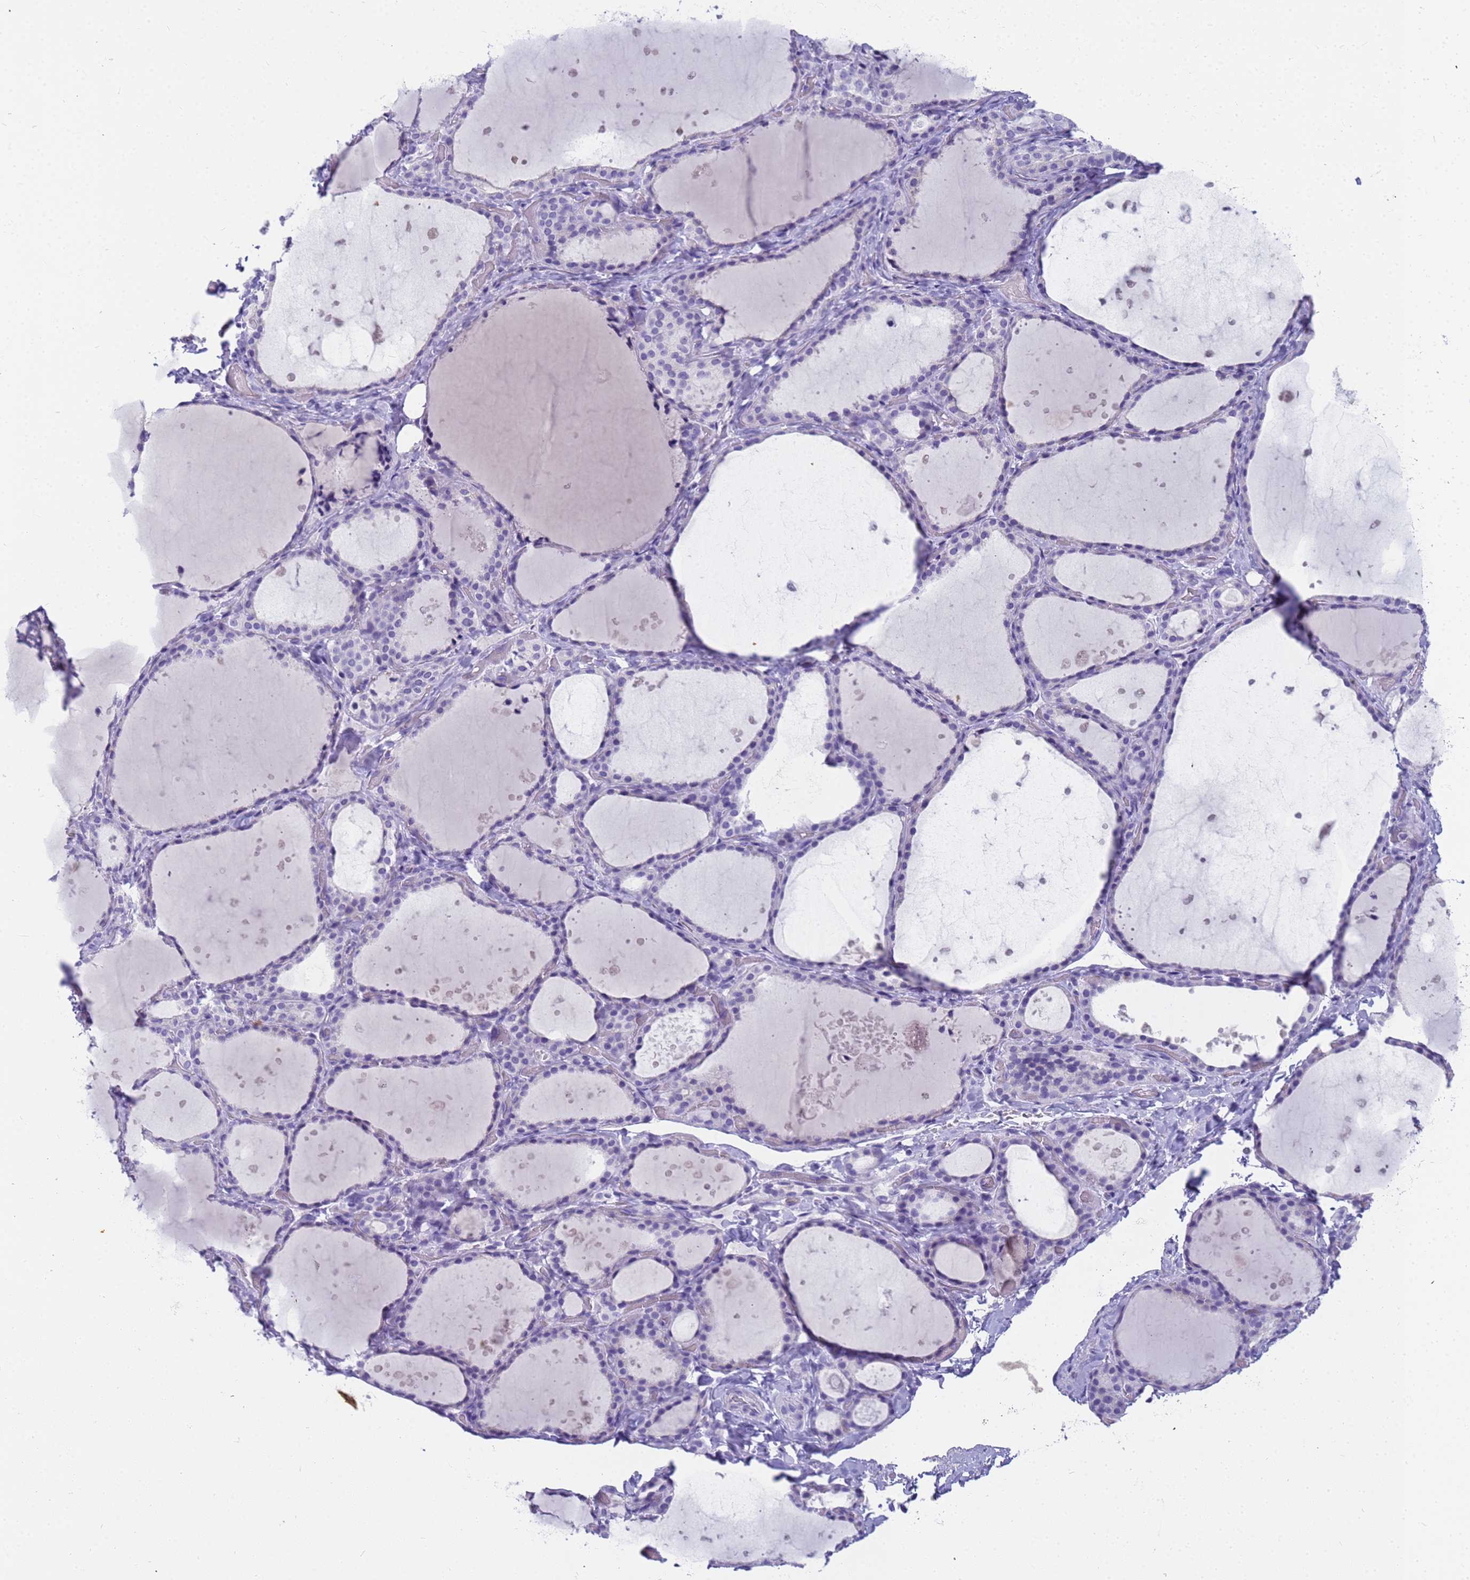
{"staining": {"intensity": "negative", "quantity": "none", "location": "none"}, "tissue": "thyroid gland", "cell_type": "Glandular cells", "image_type": "normal", "snomed": [{"axis": "morphology", "description": "Normal tissue, NOS"}, {"axis": "topography", "description": "Thyroid gland"}], "caption": "Immunohistochemical staining of normal human thyroid gland demonstrates no significant positivity in glandular cells.", "gene": "RNASE2", "patient": {"sex": "female", "age": 44}}